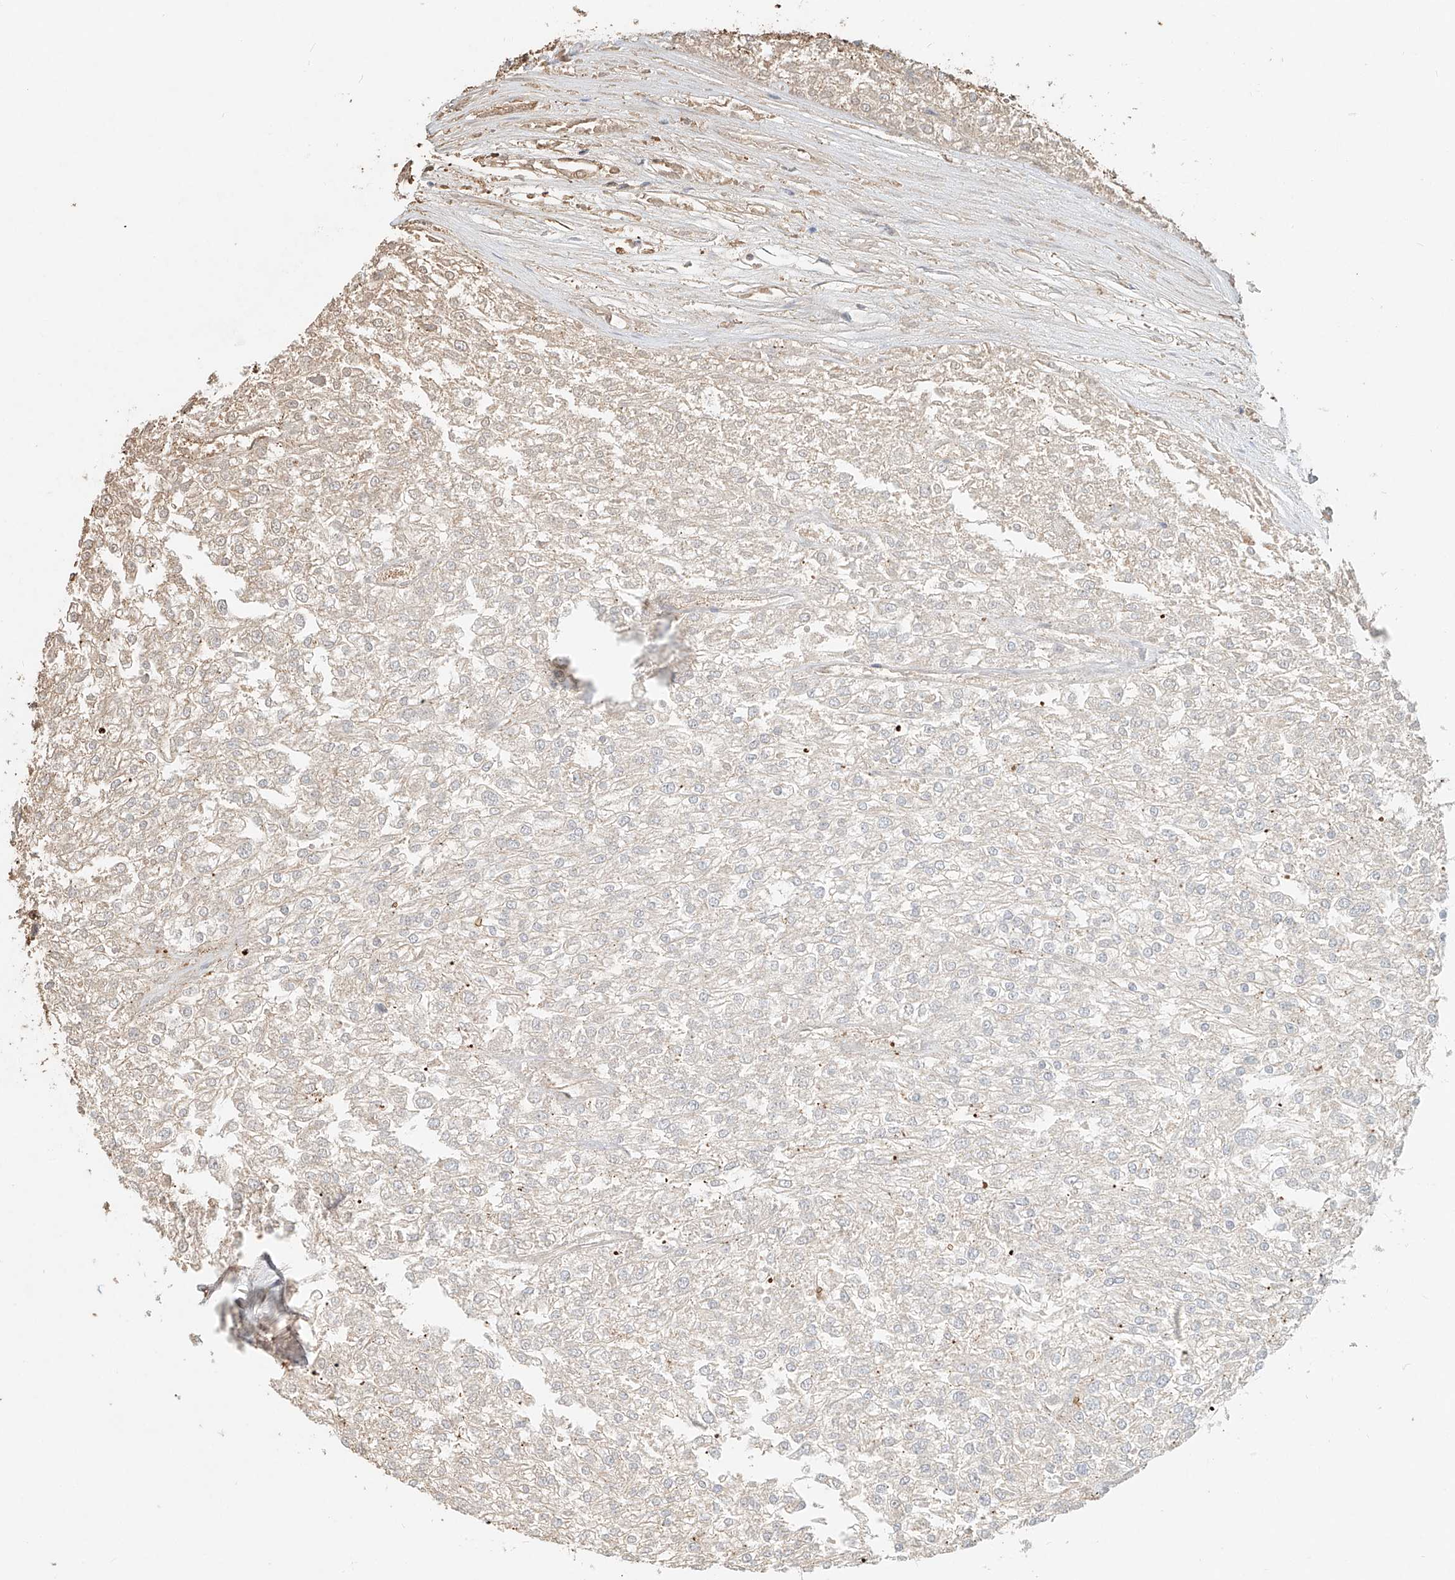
{"staining": {"intensity": "negative", "quantity": "none", "location": "none"}, "tissue": "renal cancer", "cell_type": "Tumor cells", "image_type": "cancer", "snomed": [{"axis": "morphology", "description": "Adenocarcinoma, NOS"}, {"axis": "topography", "description": "Kidney"}], "caption": "IHC of renal adenocarcinoma demonstrates no positivity in tumor cells.", "gene": "RMND1", "patient": {"sex": "female", "age": 54}}